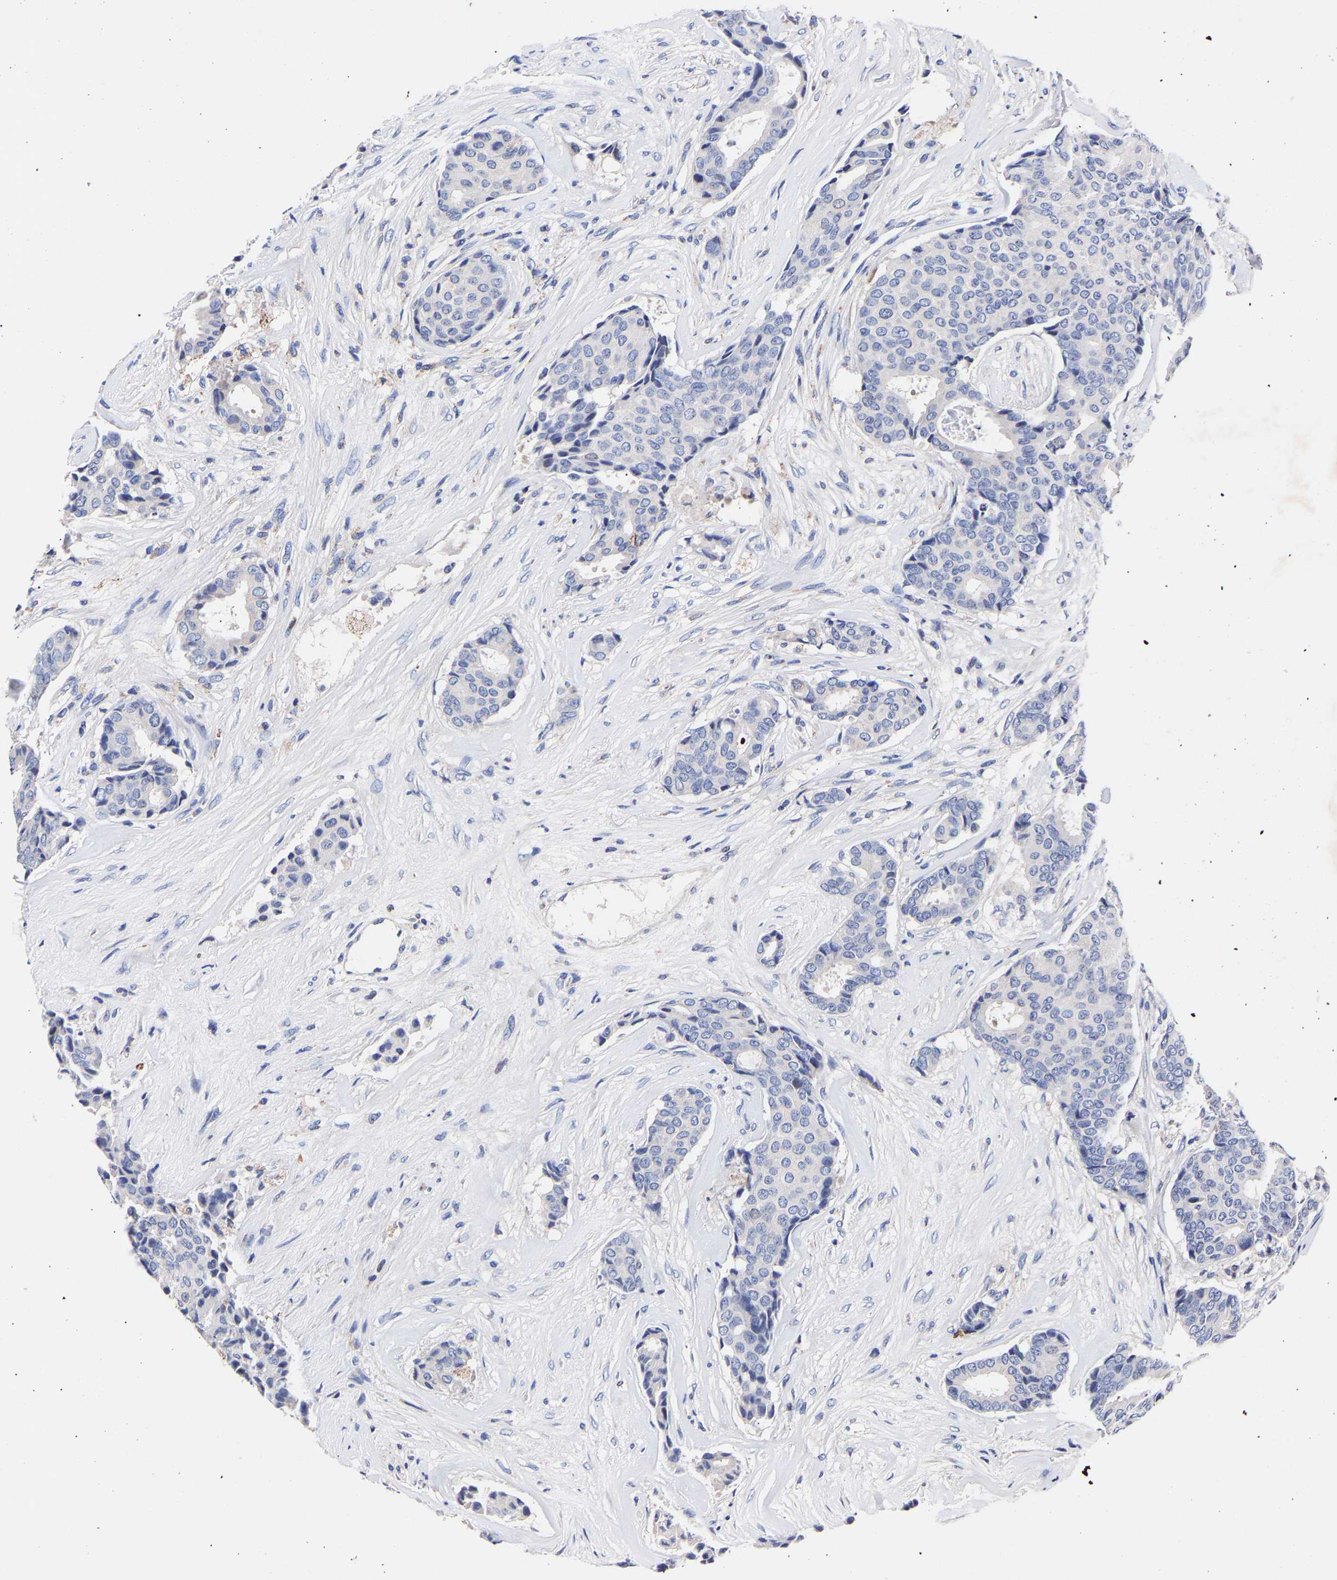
{"staining": {"intensity": "negative", "quantity": "none", "location": "none"}, "tissue": "breast cancer", "cell_type": "Tumor cells", "image_type": "cancer", "snomed": [{"axis": "morphology", "description": "Duct carcinoma"}, {"axis": "topography", "description": "Breast"}], "caption": "High magnification brightfield microscopy of breast cancer (invasive ductal carcinoma) stained with DAB (brown) and counterstained with hematoxylin (blue): tumor cells show no significant expression. (DAB IHC, high magnification).", "gene": "SEM1", "patient": {"sex": "female", "age": 75}}